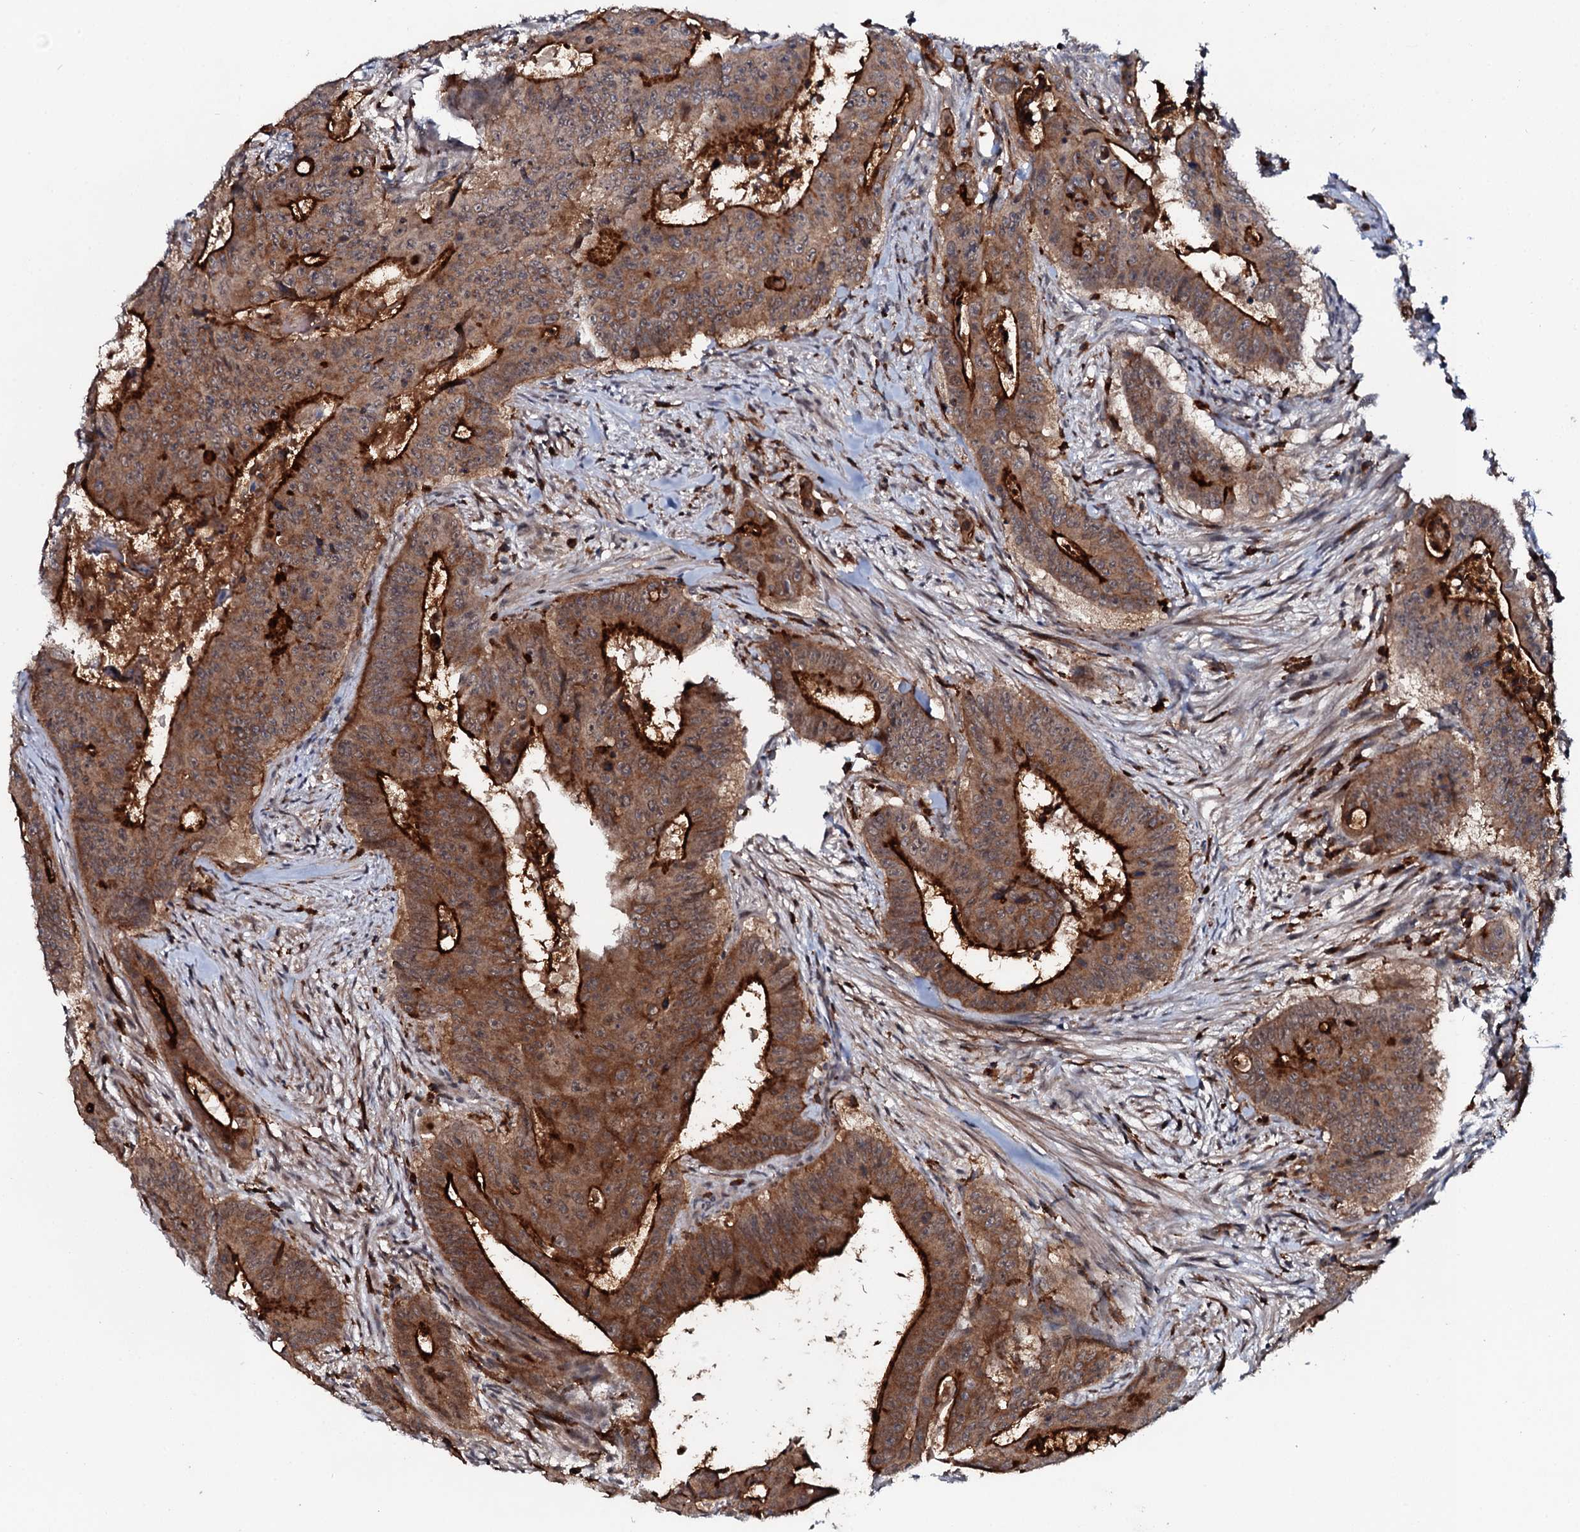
{"staining": {"intensity": "strong", "quantity": ">75%", "location": "cytoplasmic/membranous"}, "tissue": "colorectal cancer", "cell_type": "Tumor cells", "image_type": "cancer", "snomed": [{"axis": "morphology", "description": "Adenocarcinoma, NOS"}, {"axis": "topography", "description": "Rectum"}], "caption": "This is a photomicrograph of immunohistochemistry staining of adenocarcinoma (colorectal), which shows strong positivity in the cytoplasmic/membranous of tumor cells.", "gene": "VAMP8", "patient": {"sex": "female", "age": 75}}